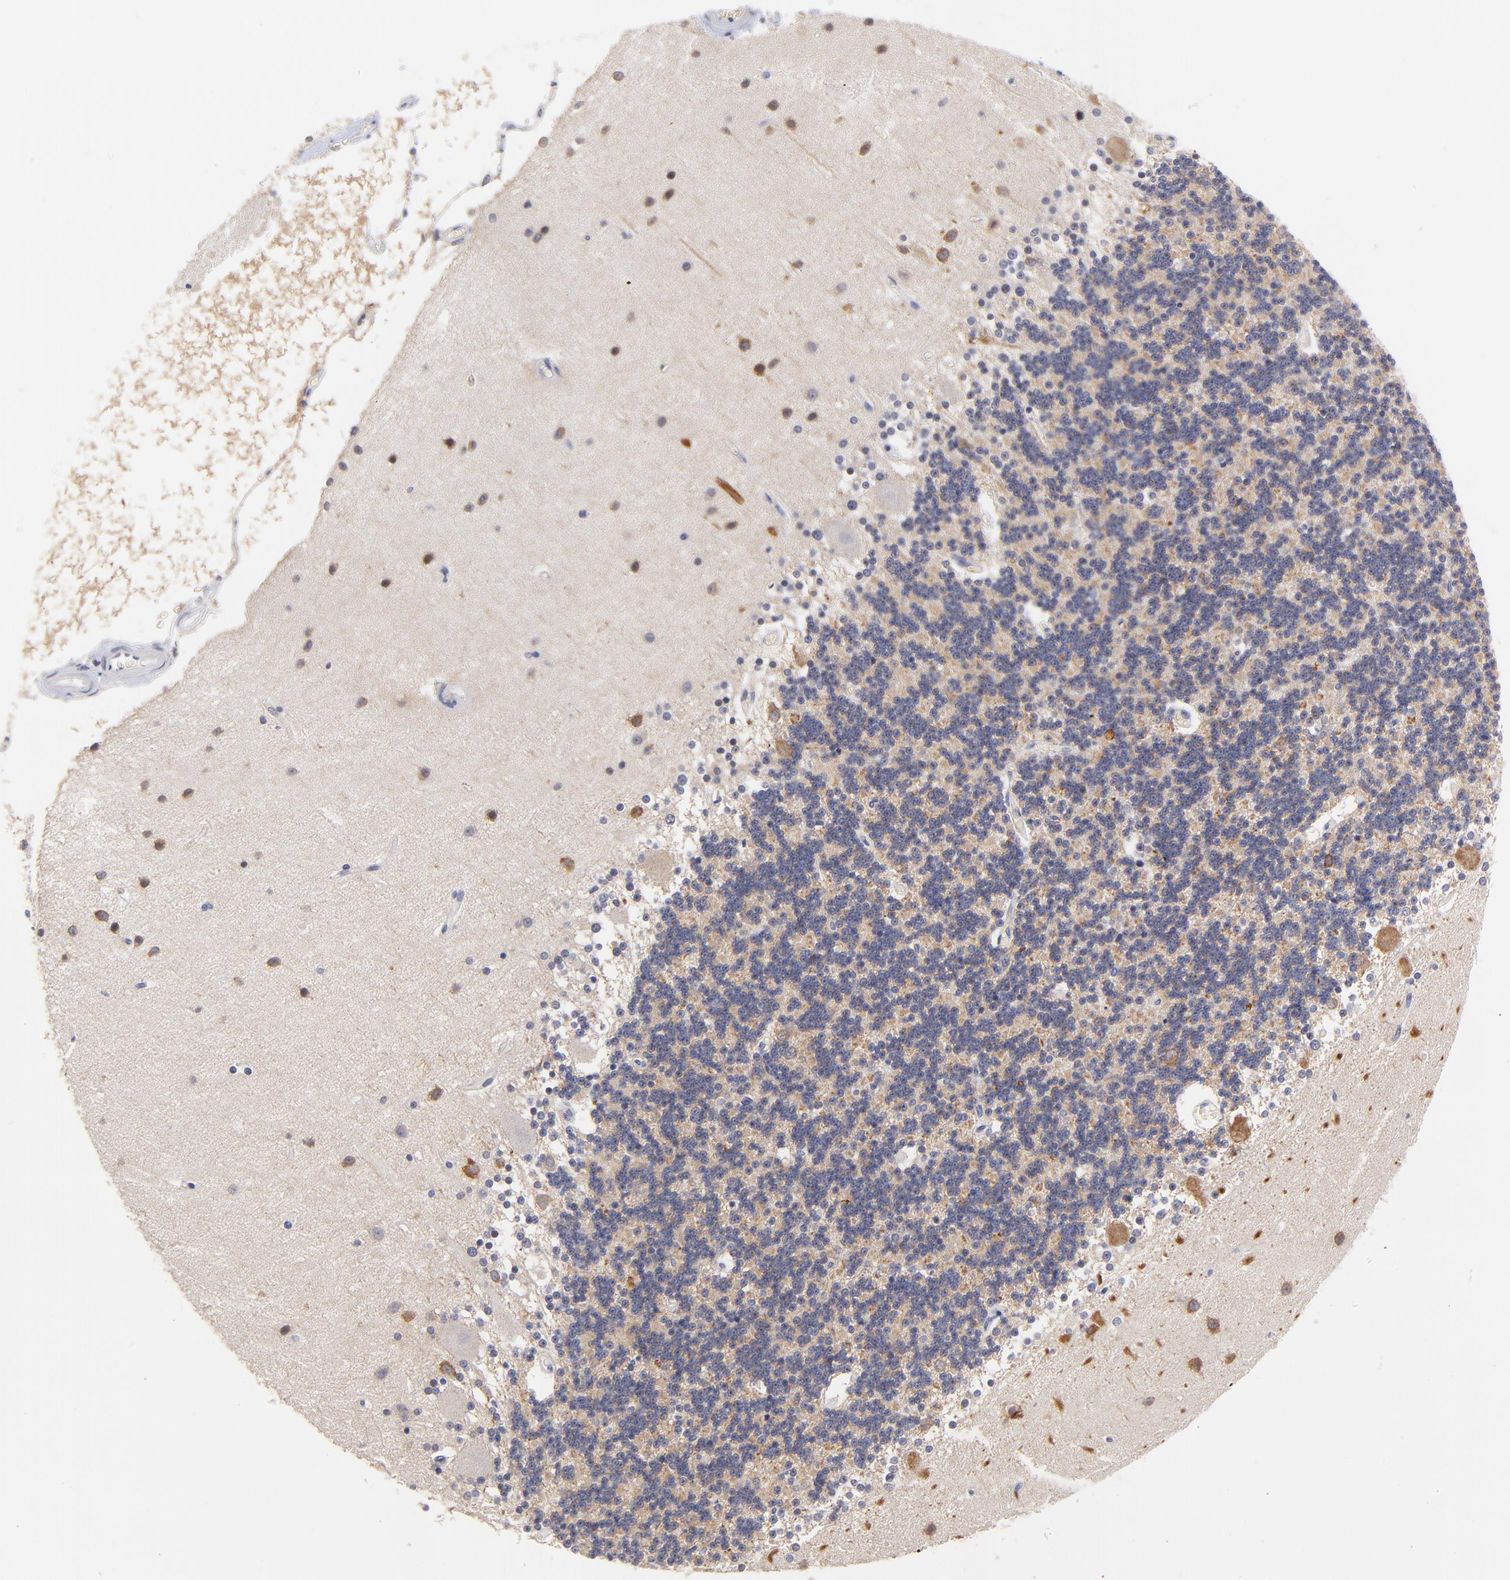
{"staining": {"intensity": "negative", "quantity": "none", "location": "none"}, "tissue": "cerebellum", "cell_type": "Cells in granular layer", "image_type": "normal", "snomed": [{"axis": "morphology", "description": "Normal tissue, NOS"}, {"axis": "topography", "description": "Cerebellum"}], "caption": "Image shows no protein staining in cells in granular layer of unremarkable cerebellum.", "gene": "ZNF155", "patient": {"sex": "female", "age": 54}}